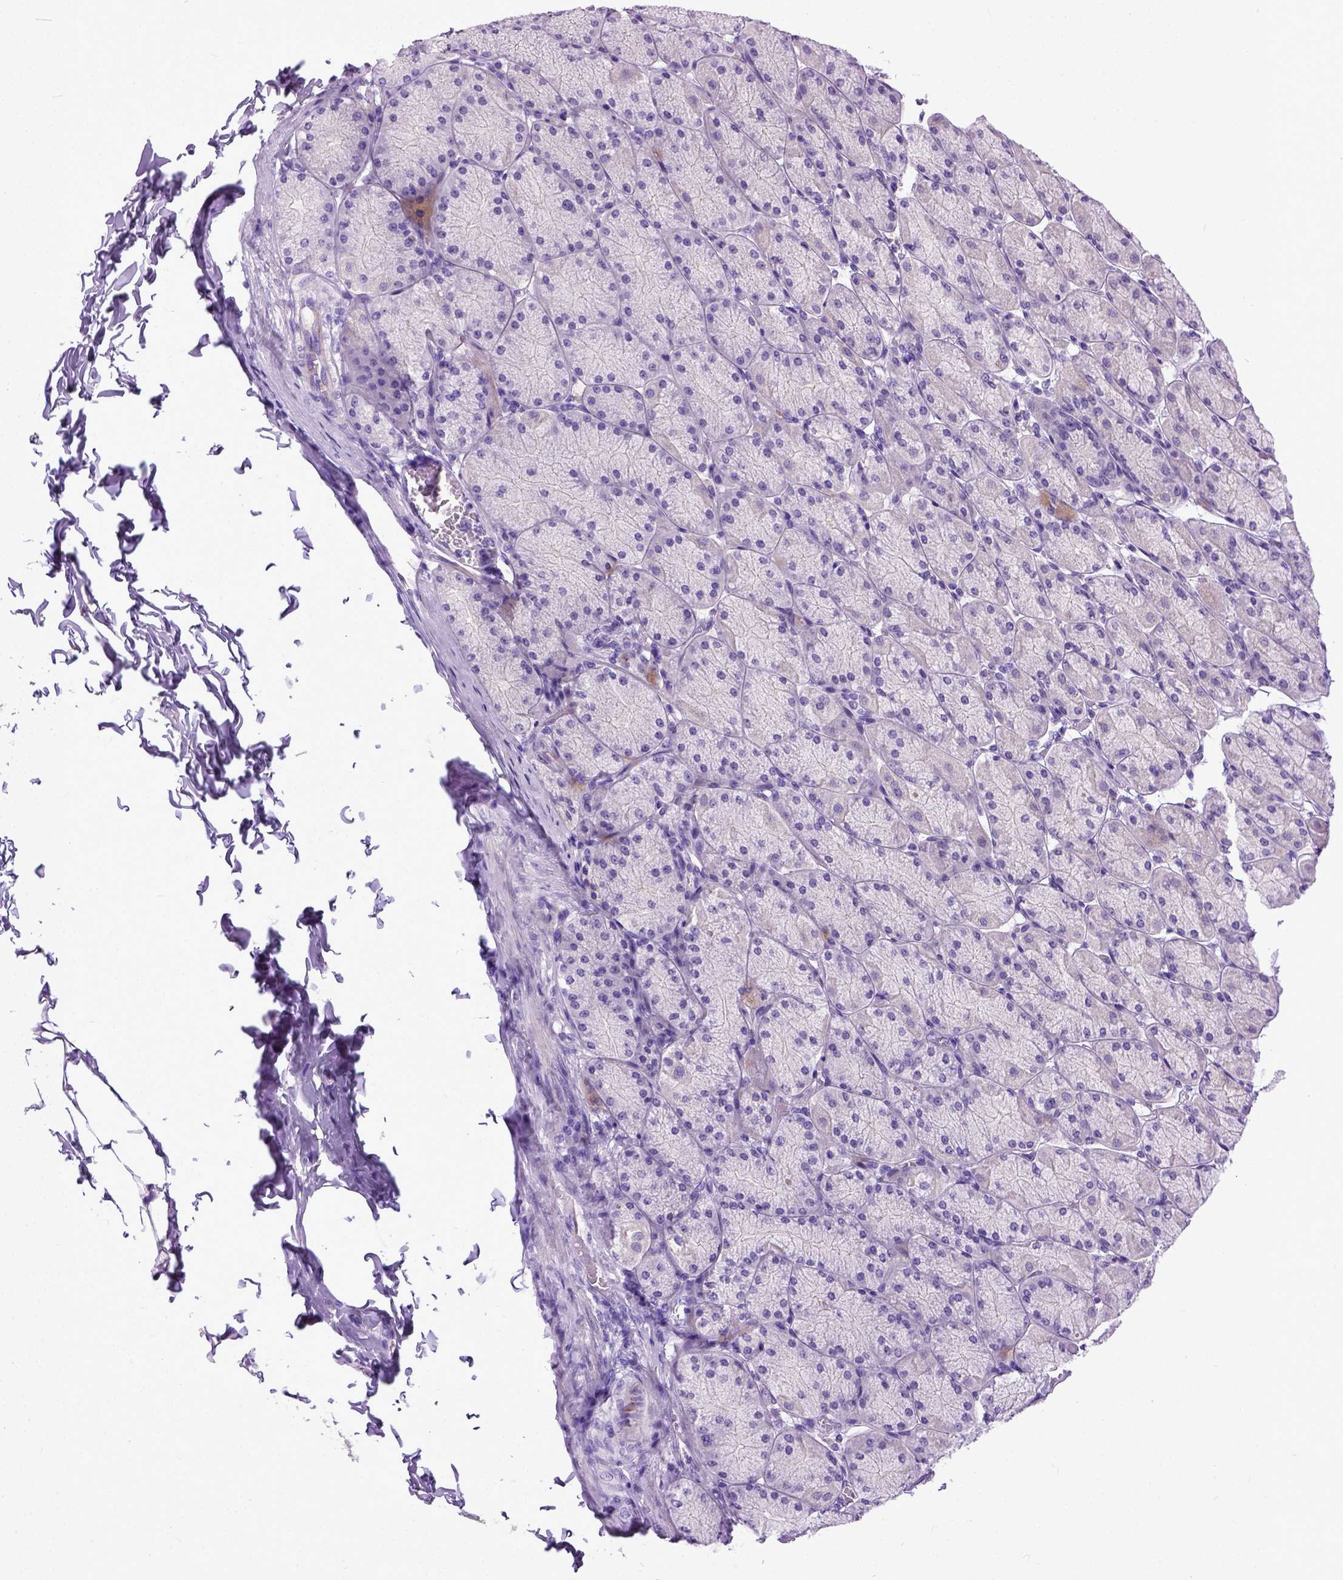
{"staining": {"intensity": "negative", "quantity": "none", "location": "none"}, "tissue": "stomach", "cell_type": "Glandular cells", "image_type": "normal", "snomed": [{"axis": "morphology", "description": "Normal tissue, NOS"}, {"axis": "topography", "description": "Stomach, upper"}], "caption": "IHC photomicrograph of unremarkable stomach: human stomach stained with DAB displays no significant protein positivity in glandular cells.", "gene": "IGF2", "patient": {"sex": "female", "age": 56}}